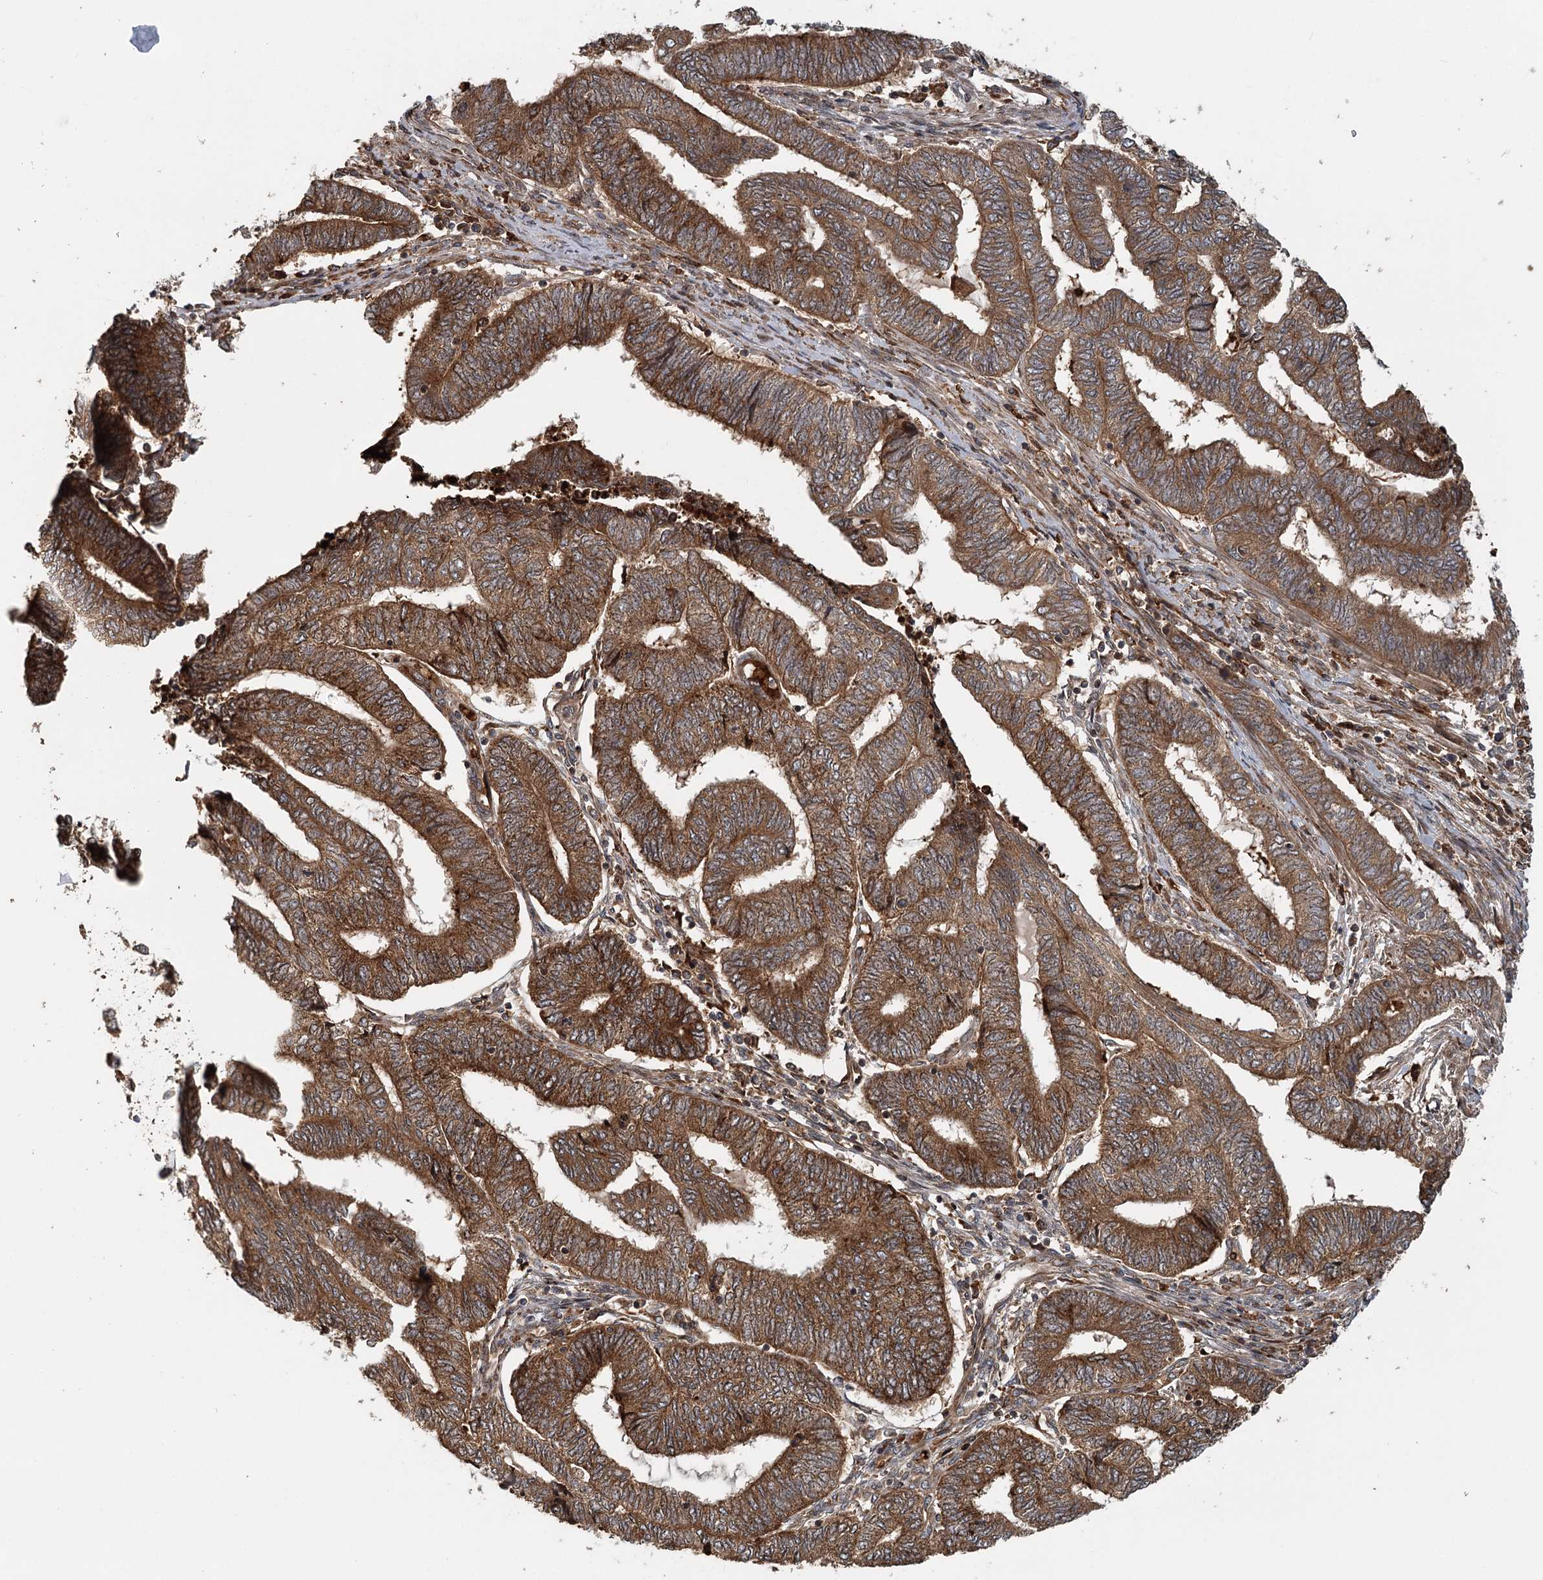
{"staining": {"intensity": "strong", "quantity": ">75%", "location": "cytoplasmic/membranous"}, "tissue": "endometrial cancer", "cell_type": "Tumor cells", "image_type": "cancer", "snomed": [{"axis": "morphology", "description": "Adenocarcinoma, NOS"}, {"axis": "topography", "description": "Uterus"}, {"axis": "topography", "description": "Endometrium"}], "caption": "This photomicrograph shows immunohistochemistry (IHC) staining of human endometrial cancer, with high strong cytoplasmic/membranous expression in about >75% of tumor cells.", "gene": "RNF111", "patient": {"sex": "female", "age": 70}}